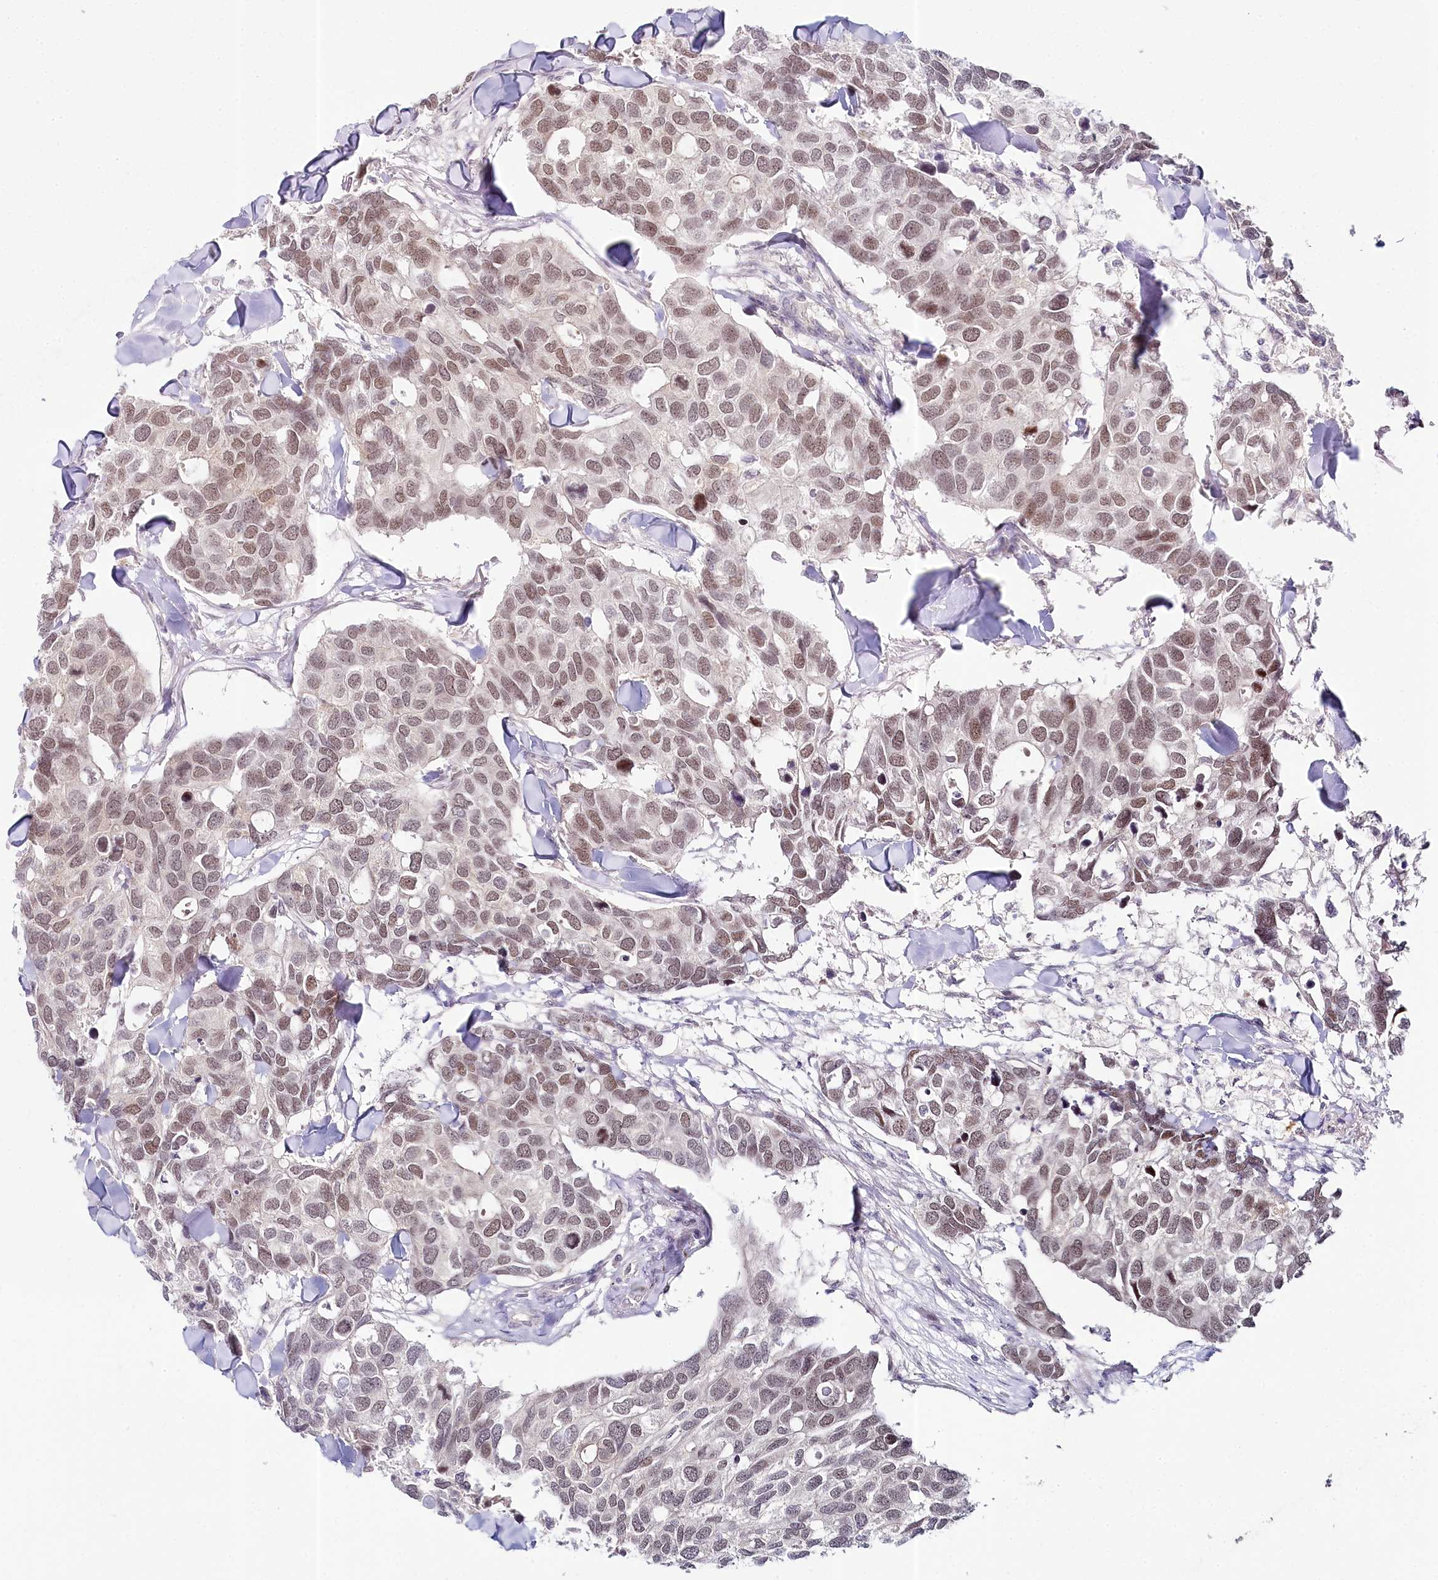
{"staining": {"intensity": "weak", "quantity": ">75%", "location": "nuclear"}, "tissue": "breast cancer", "cell_type": "Tumor cells", "image_type": "cancer", "snomed": [{"axis": "morphology", "description": "Duct carcinoma"}, {"axis": "topography", "description": "Breast"}], "caption": "High-magnification brightfield microscopy of breast cancer (invasive ductal carcinoma) stained with DAB (brown) and counterstained with hematoxylin (blue). tumor cells exhibit weak nuclear staining is present in approximately>75% of cells.", "gene": "AMTN", "patient": {"sex": "female", "age": 83}}